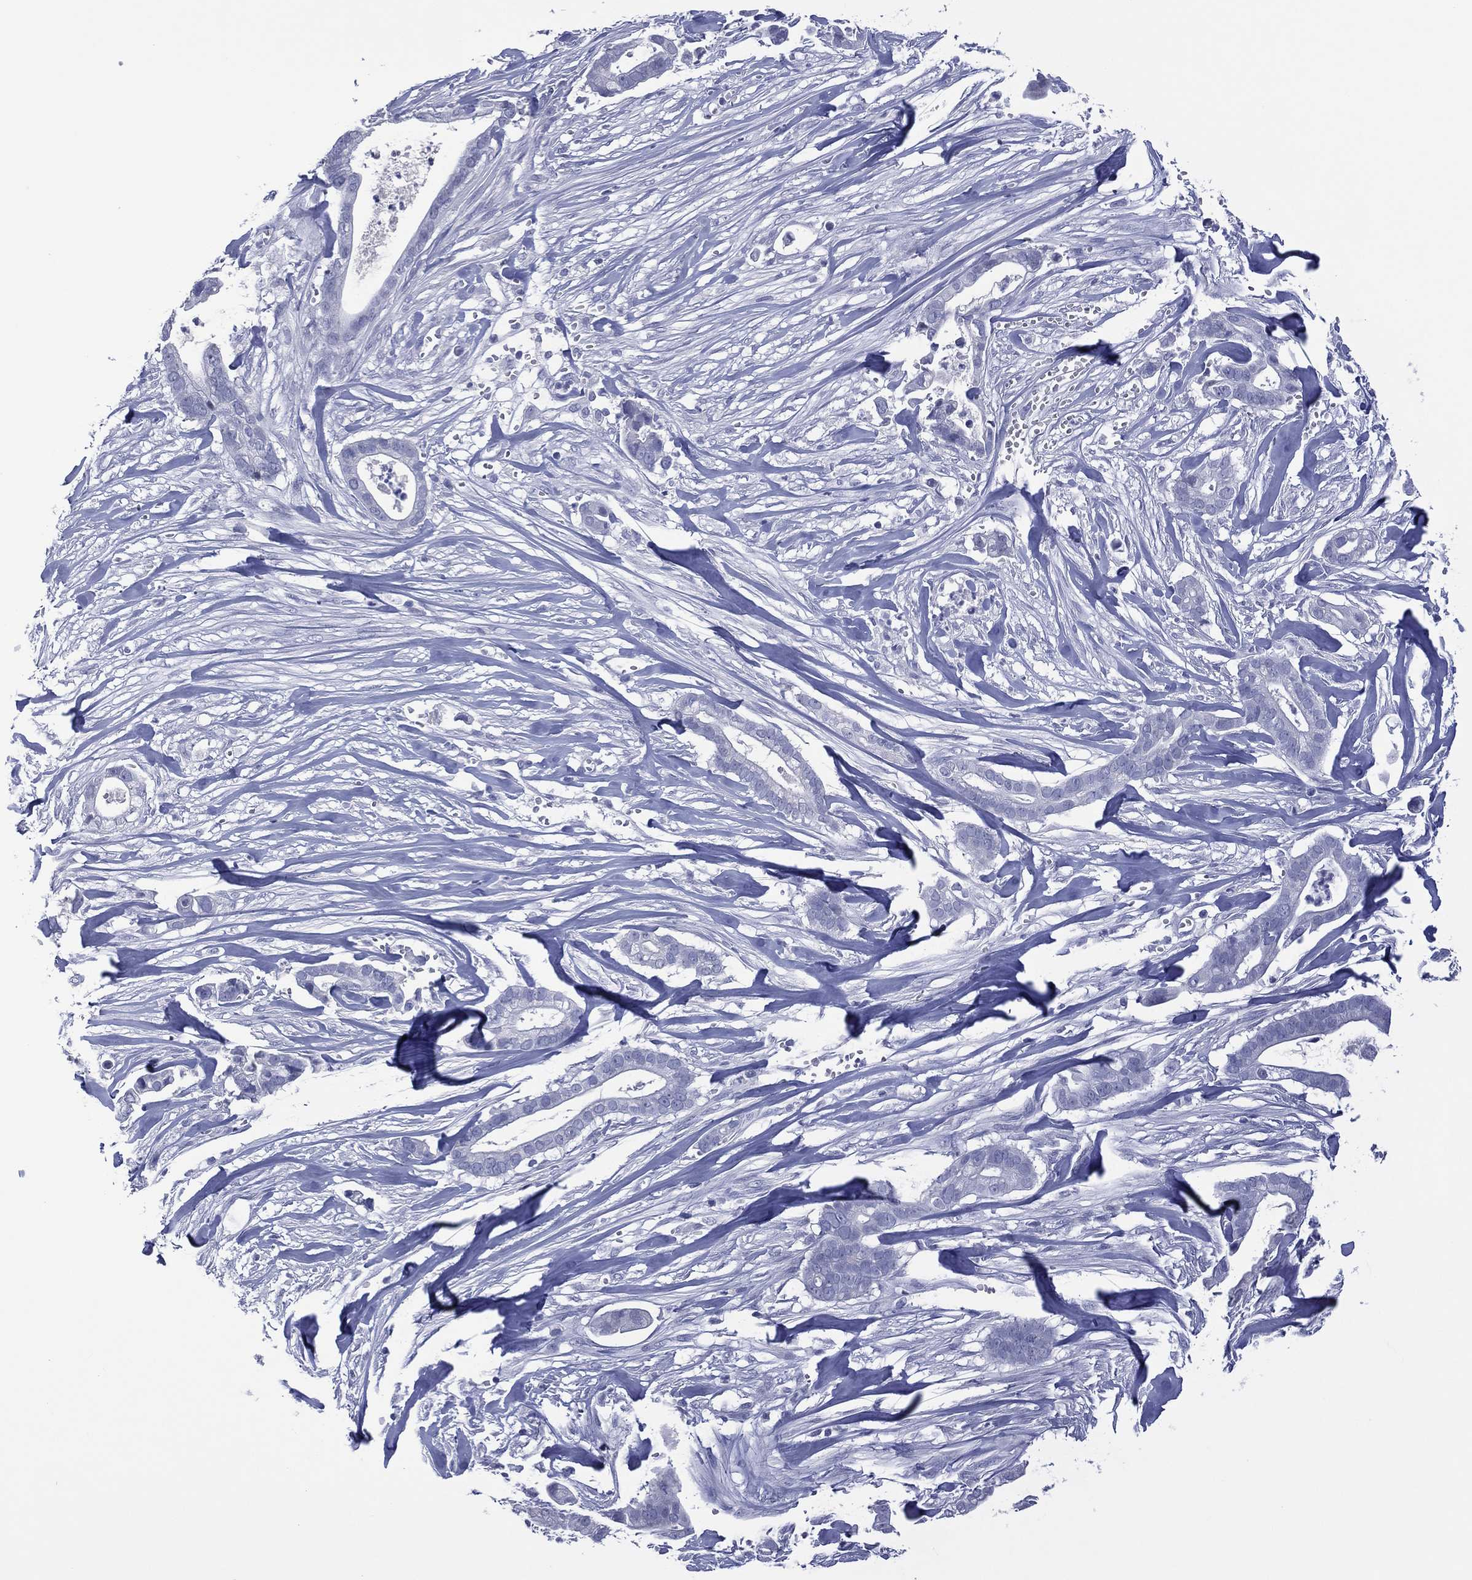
{"staining": {"intensity": "negative", "quantity": "none", "location": "none"}, "tissue": "pancreatic cancer", "cell_type": "Tumor cells", "image_type": "cancer", "snomed": [{"axis": "morphology", "description": "Adenocarcinoma, NOS"}, {"axis": "topography", "description": "Pancreas"}], "caption": "A photomicrograph of pancreatic cancer (adenocarcinoma) stained for a protein exhibits no brown staining in tumor cells.", "gene": "UTF1", "patient": {"sex": "male", "age": 61}}